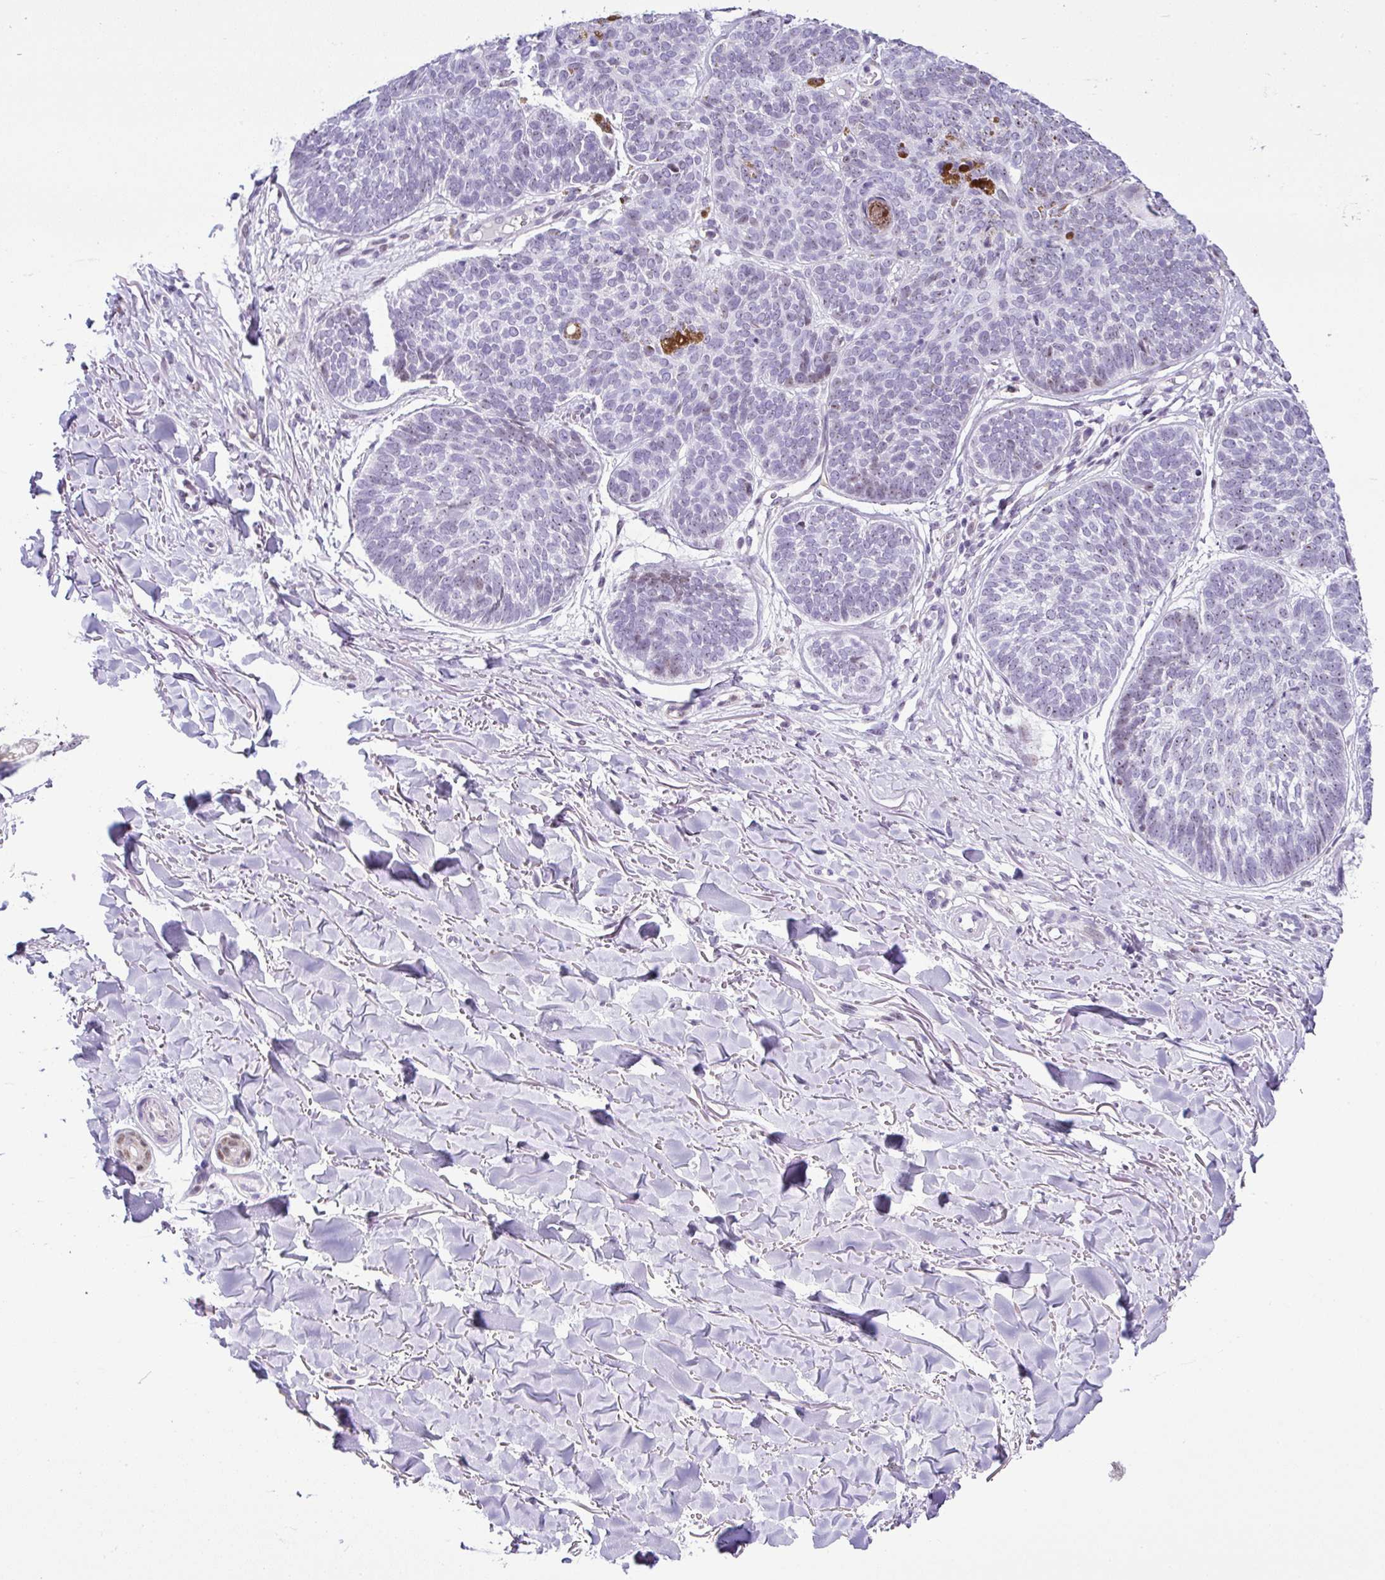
{"staining": {"intensity": "negative", "quantity": "none", "location": "none"}, "tissue": "skin cancer", "cell_type": "Tumor cells", "image_type": "cancer", "snomed": [{"axis": "morphology", "description": "Basal cell carcinoma"}, {"axis": "topography", "description": "Skin"}, {"axis": "topography", "description": "Skin of neck"}, {"axis": "topography", "description": "Skin of shoulder"}, {"axis": "topography", "description": "Skin of back"}], "caption": "Immunohistochemistry of skin basal cell carcinoma demonstrates no positivity in tumor cells. The staining is performed using DAB brown chromogen with nuclei counter-stained in using hematoxylin.", "gene": "NDUFB2", "patient": {"sex": "male", "age": 80}}